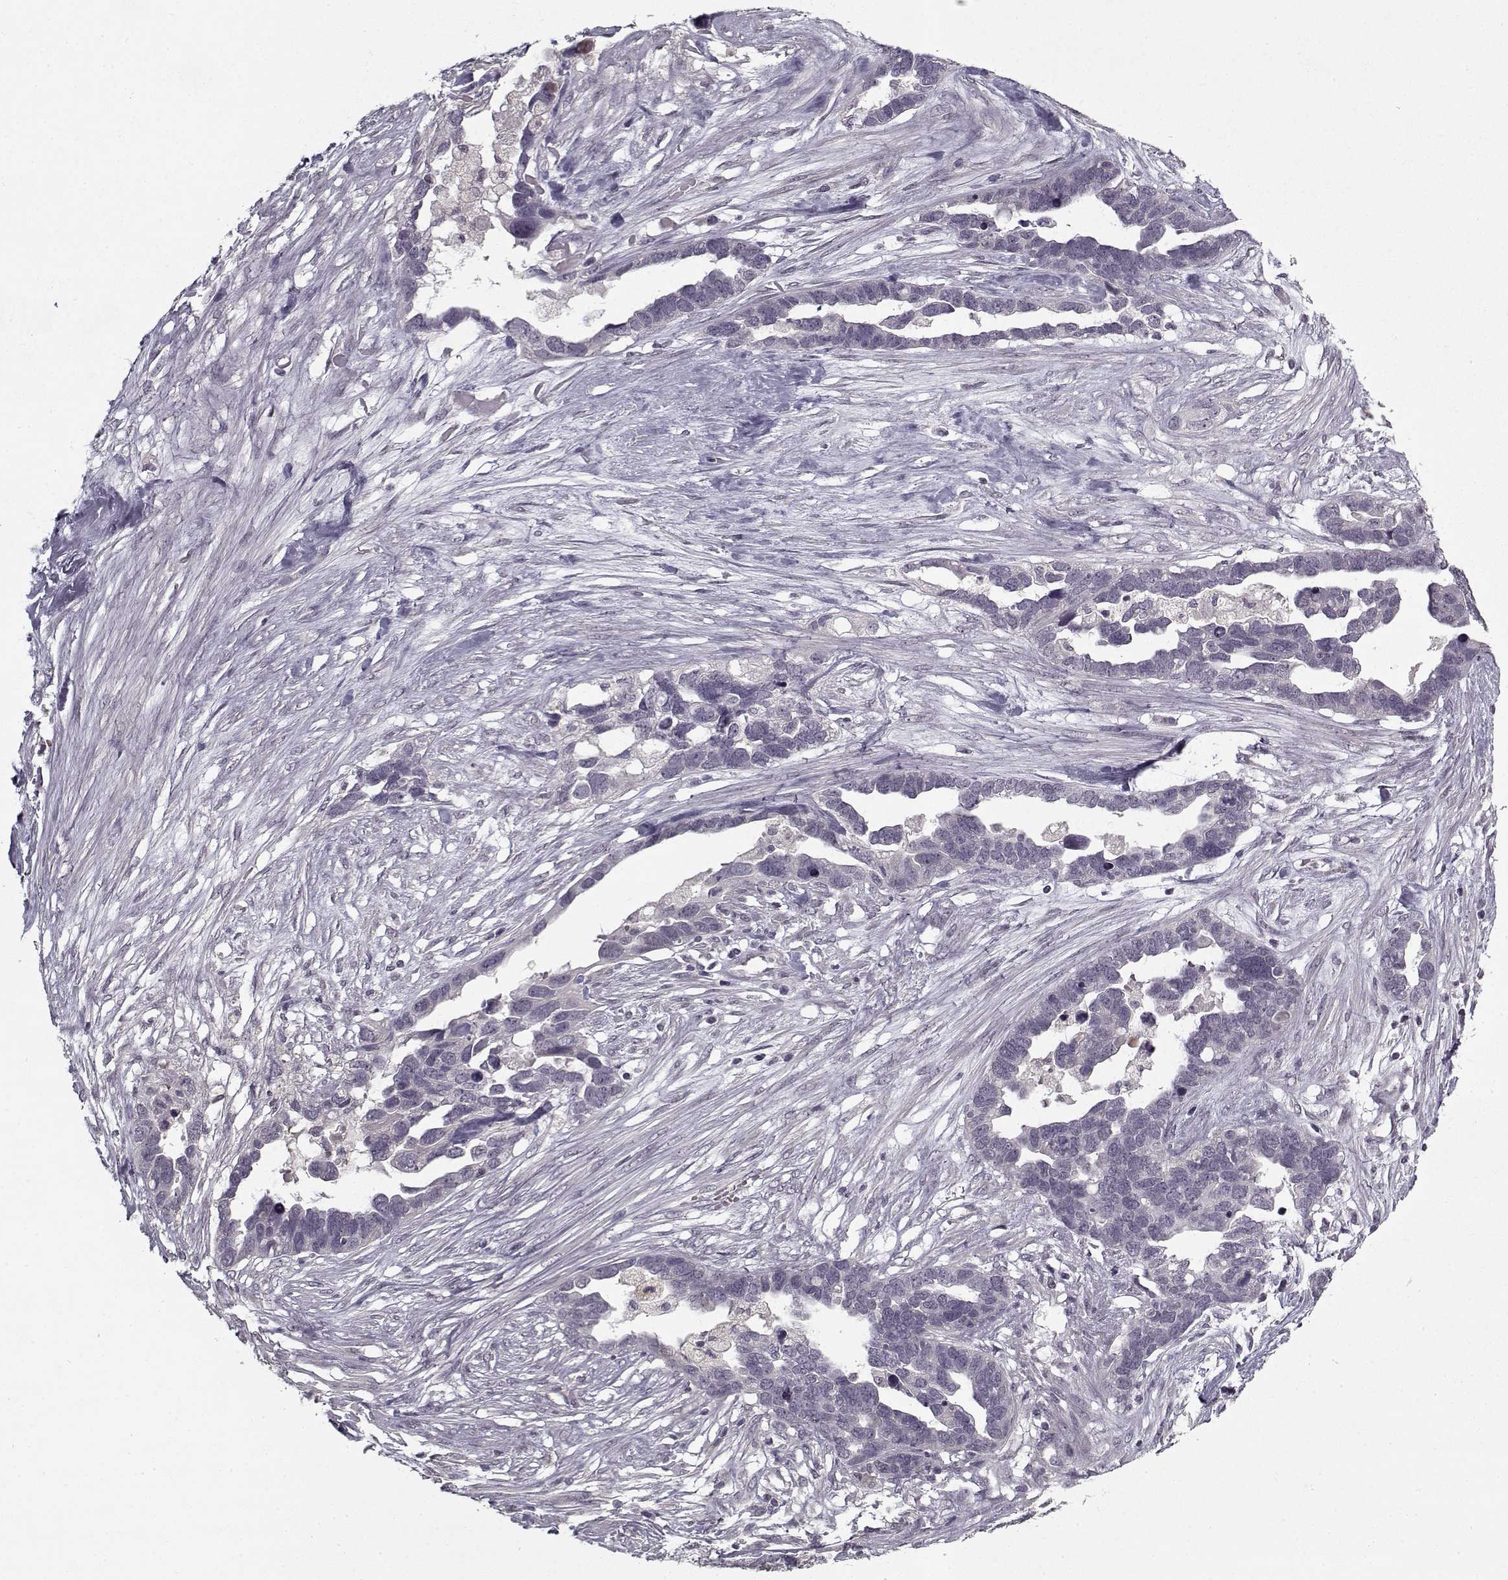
{"staining": {"intensity": "negative", "quantity": "none", "location": "none"}, "tissue": "ovarian cancer", "cell_type": "Tumor cells", "image_type": "cancer", "snomed": [{"axis": "morphology", "description": "Cystadenocarcinoma, serous, NOS"}, {"axis": "topography", "description": "Ovary"}], "caption": "Tumor cells show no significant protein expression in ovarian serous cystadenocarcinoma. The staining is performed using DAB (3,3'-diaminobenzidine) brown chromogen with nuclei counter-stained in using hematoxylin.", "gene": "LAMA2", "patient": {"sex": "female", "age": 54}}